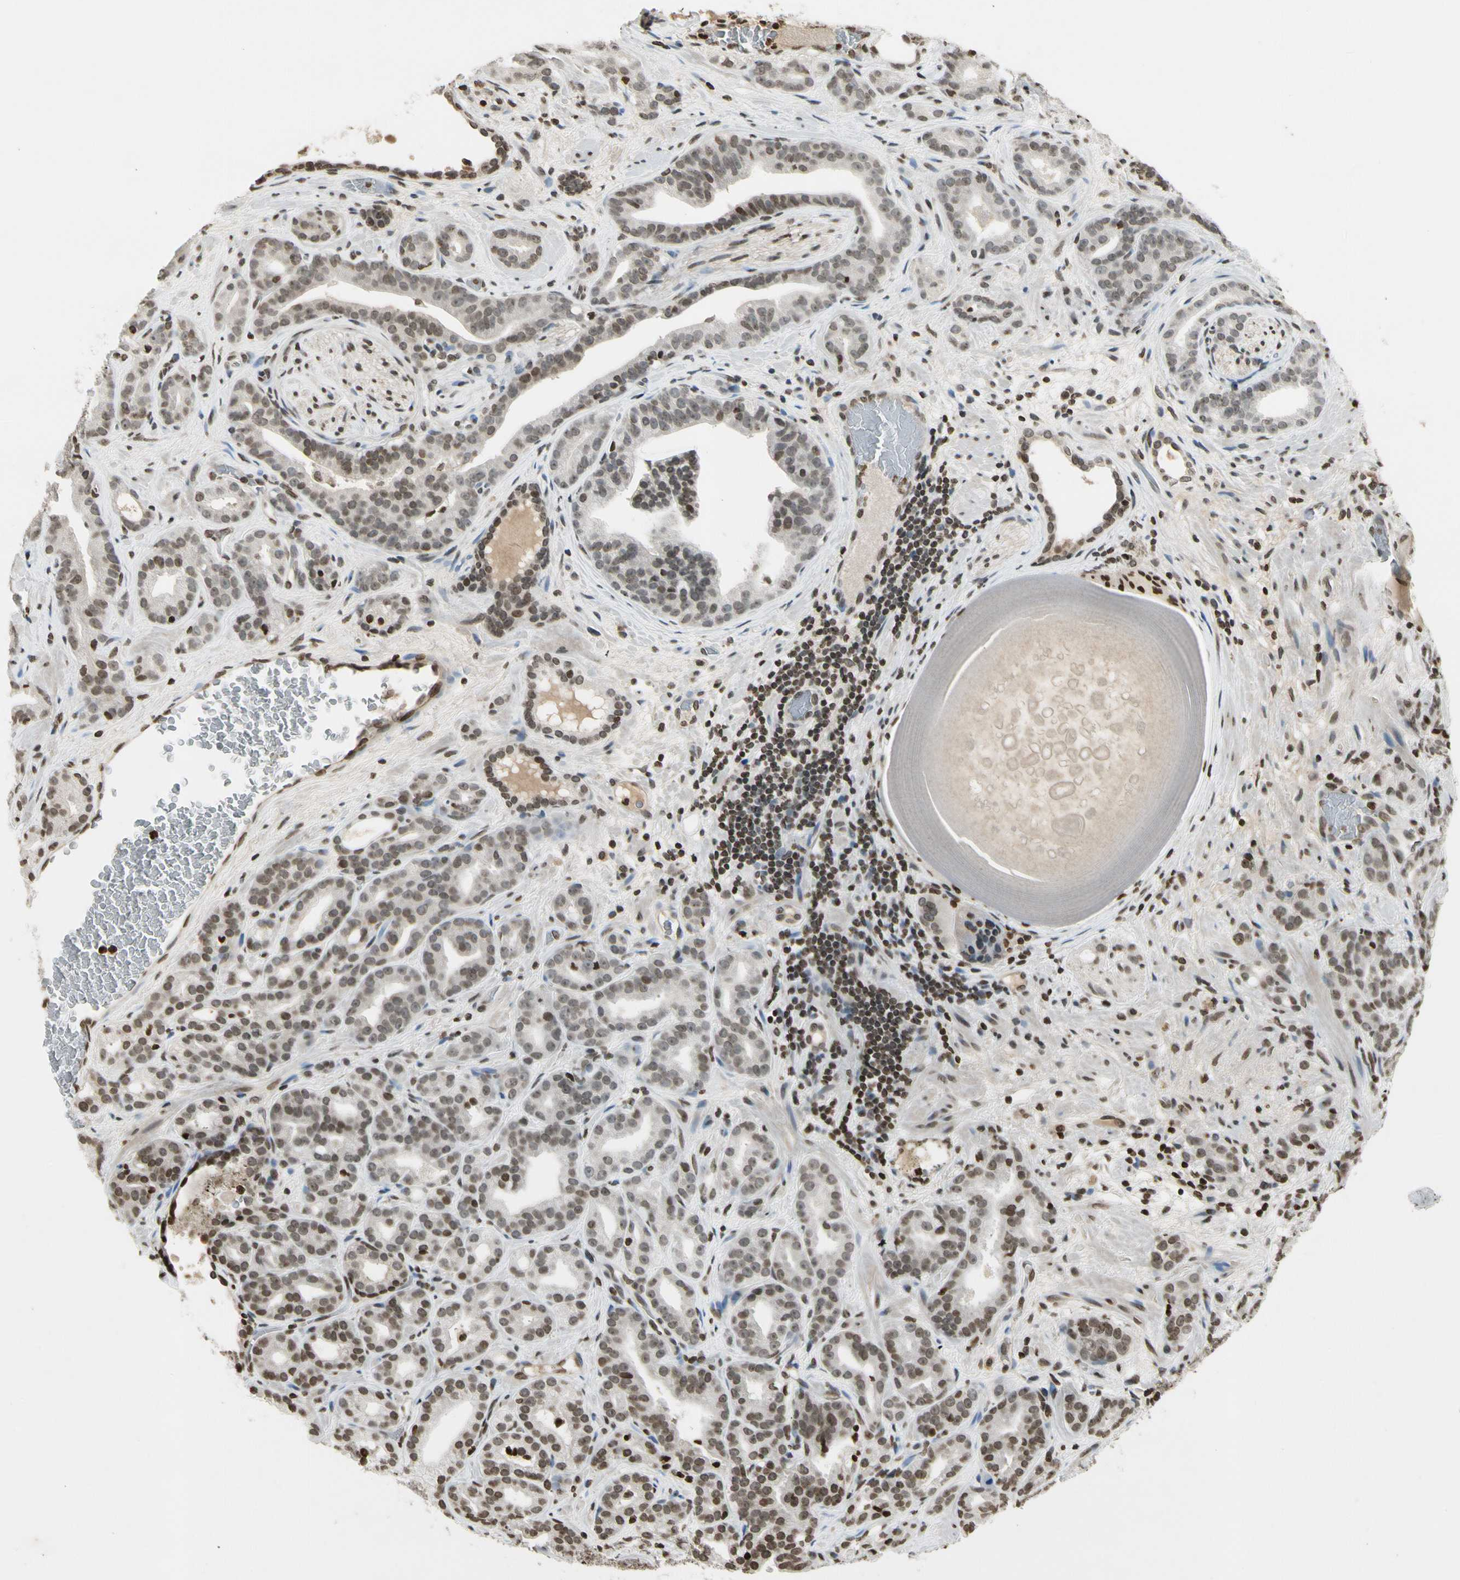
{"staining": {"intensity": "weak", "quantity": "<25%", "location": "nuclear"}, "tissue": "prostate cancer", "cell_type": "Tumor cells", "image_type": "cancer", "snomed": [{"axis": "morphology", "description": "Adenocarcinoma, Low grade"}, {"axis": "topography", "description": "Prostate"}], "caption": "Tumor cells show no significant protein staining in prostate cancer.", "gene": "RORA", "patient": {"sex": "male", "age": 63}}